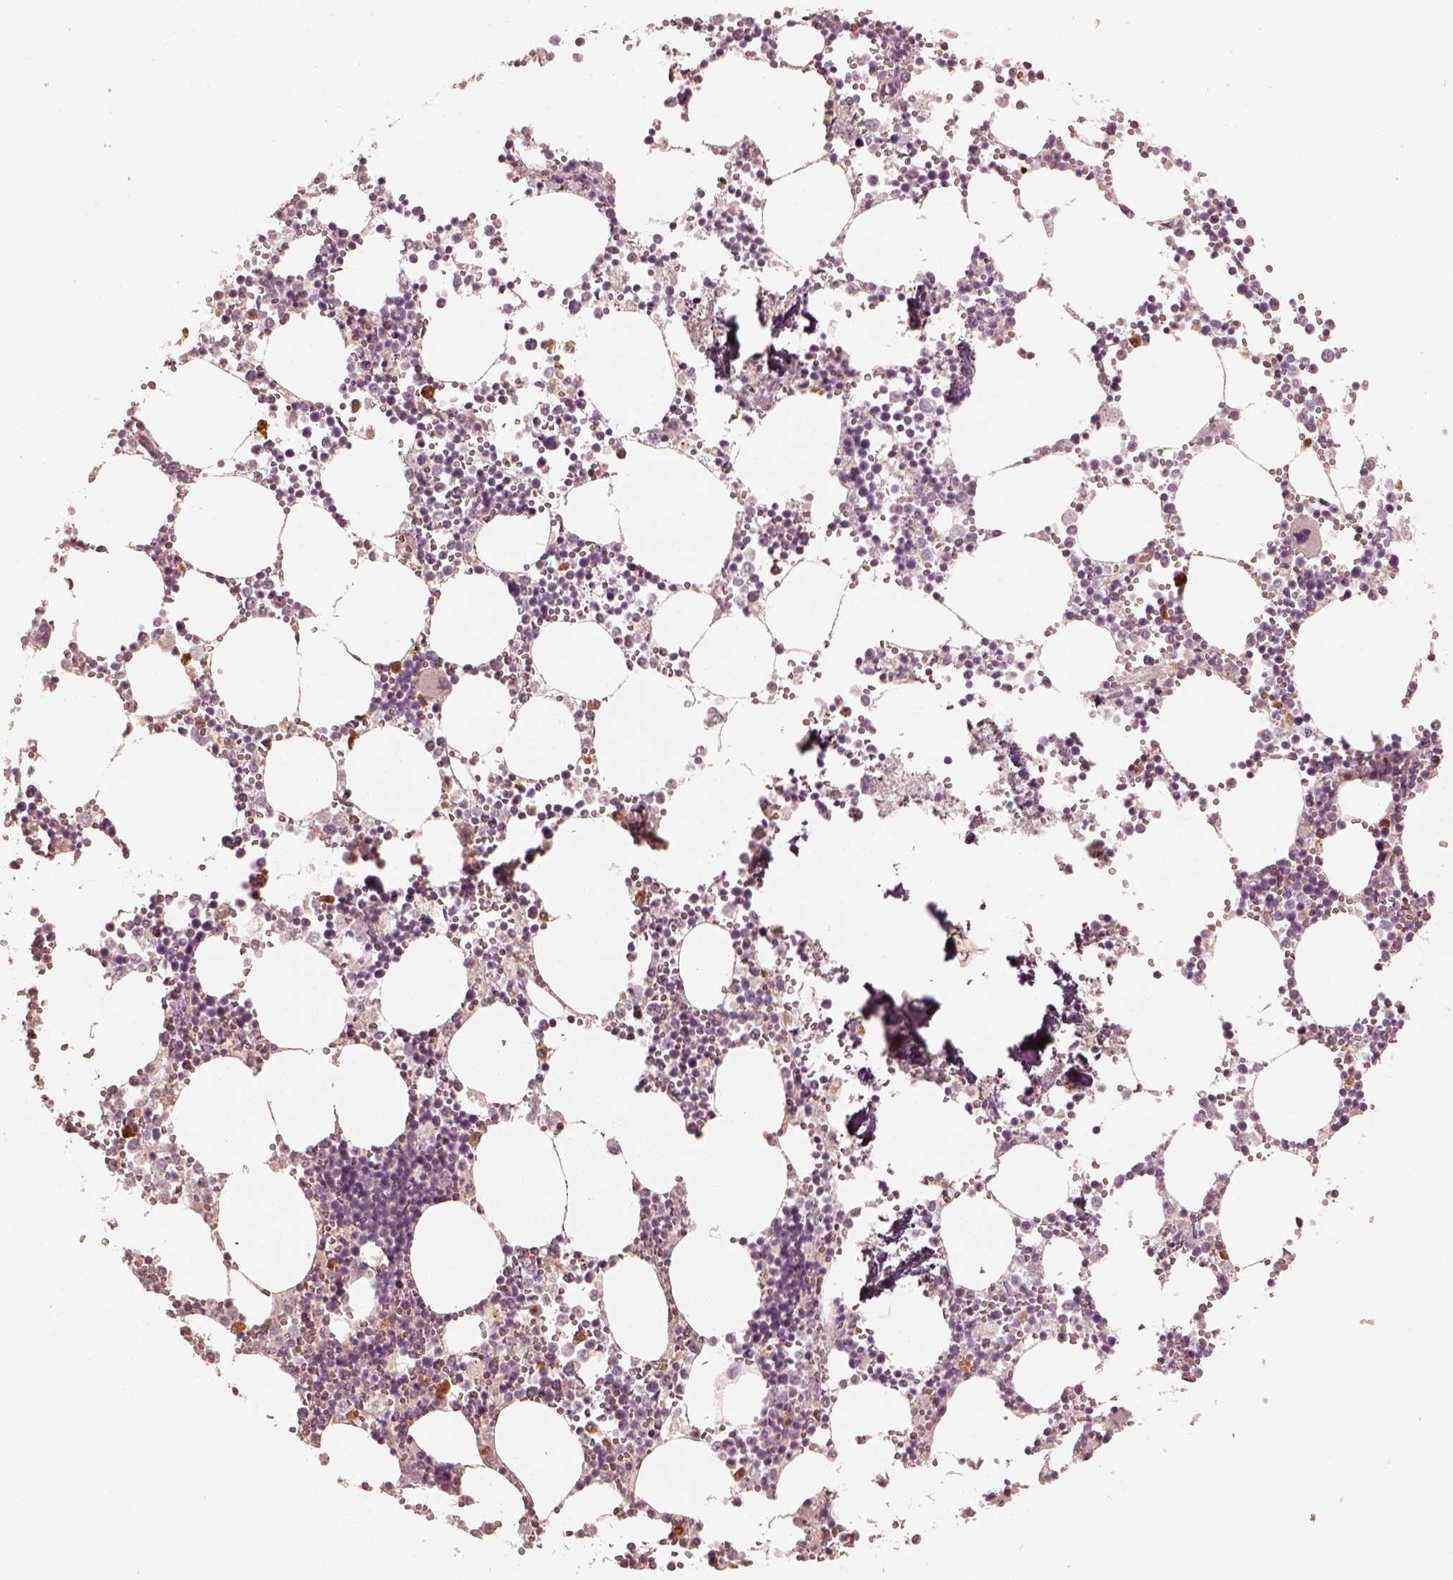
{"staining": {"intensity": "negative", "quantity": "none", "location": "none"}, "tissue": "bone marrow", "cell_type": "Hematopoietic cells", "image_type": "normal", "snomed": [{"axis": "morphology", "description": "Normal tissue, NOS"}, {"axis": "topography", "description": "Bone marrow"}], "caption": "Immunohistochemical staining of normal bone marrow shows no significant expression in hematopoietic cells.", "gene": "GORASP2", "patient": {"sex": "male", "age": 54}}